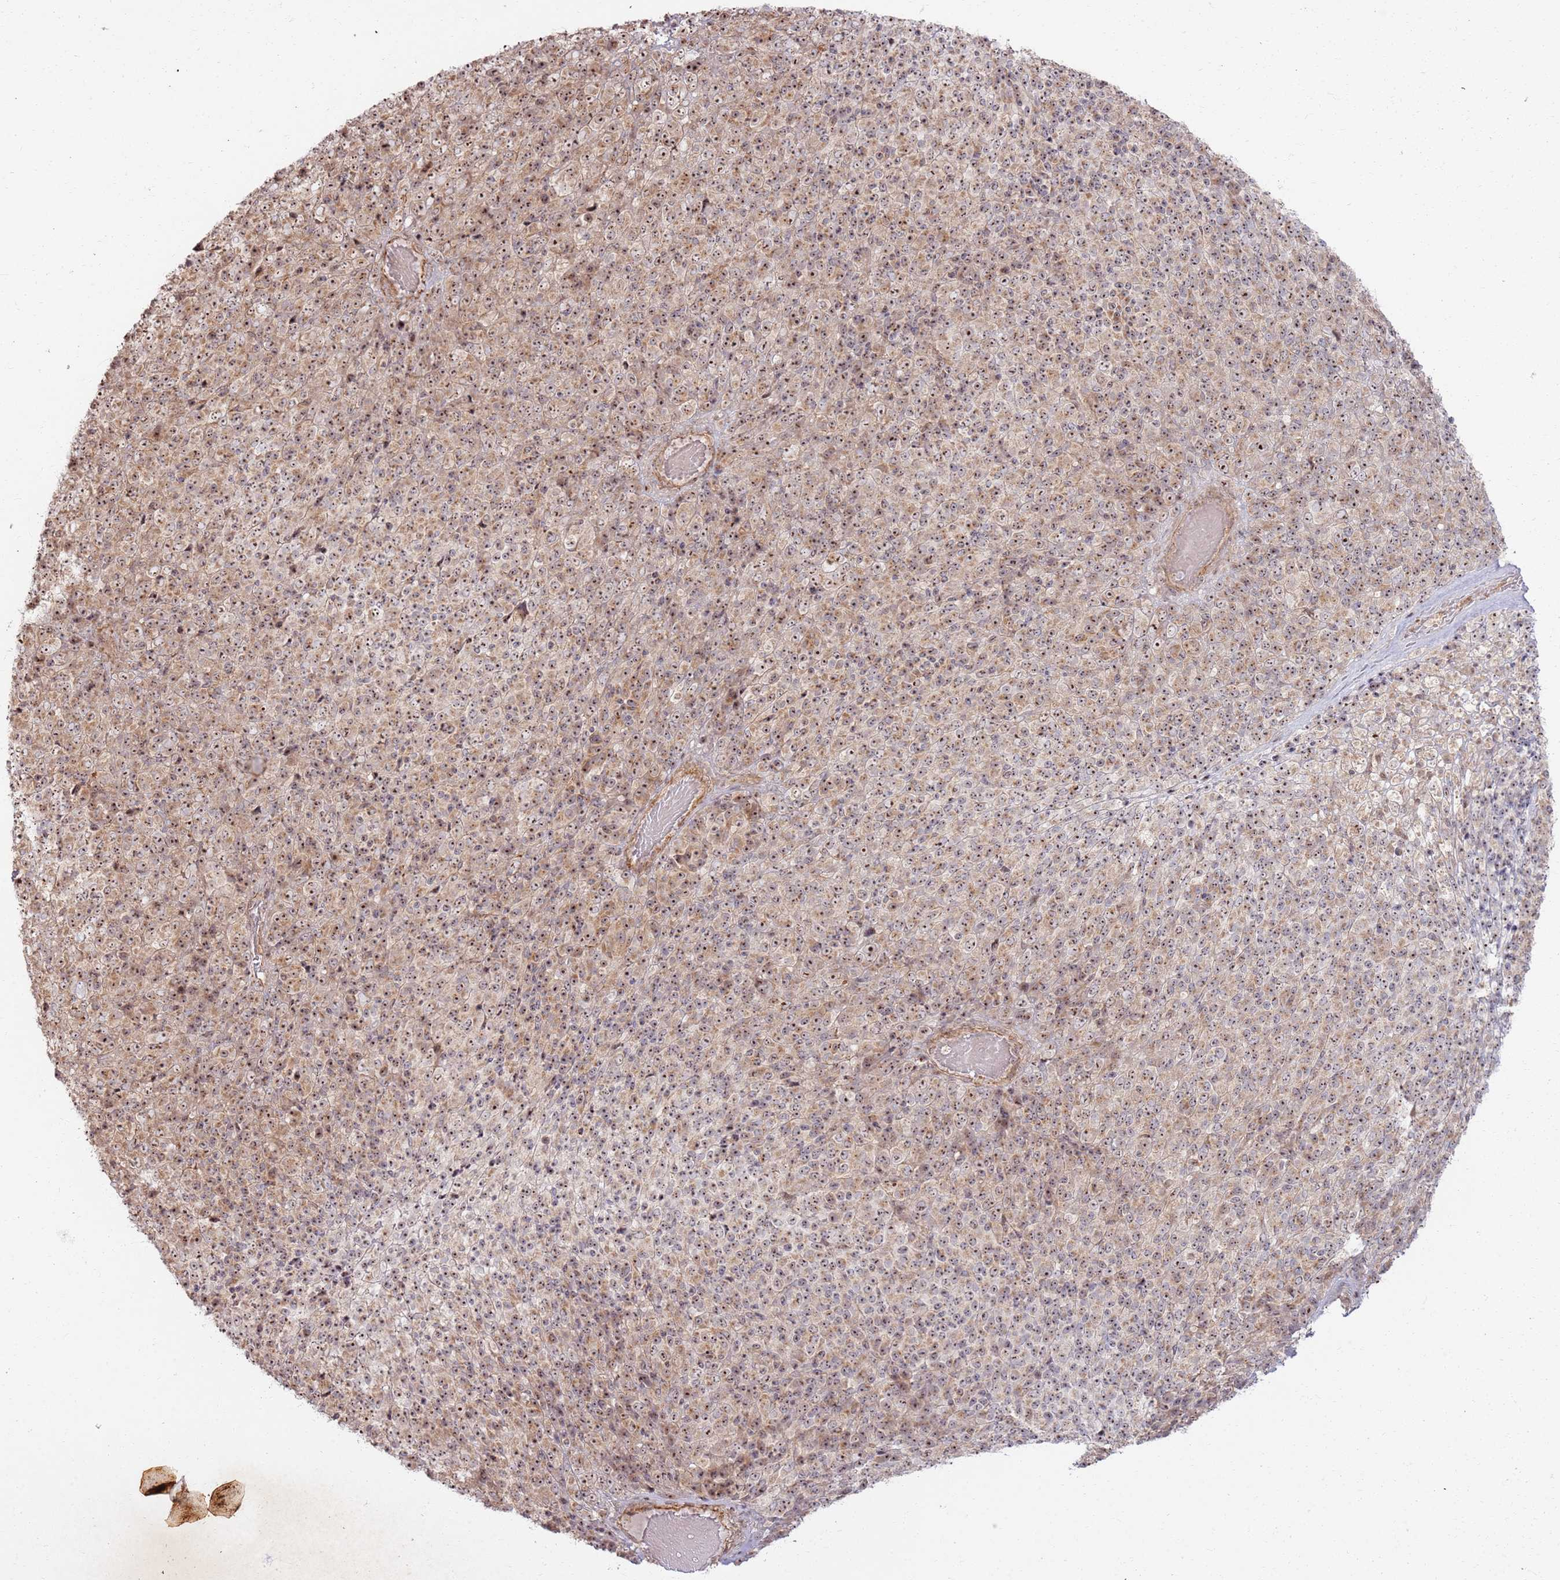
{"staining": {"intensity": "moderate", "quantity": ">75%", "location": "nuclear"}, "tissue": "melanoma", "cell_type": "Tumor cells", "image_type": "cancer", "snomed": [{"axis": "morphology", "description": "Malignant melanoma, Metastatic site"}, {"axis": "topography", "description": "Brain"}], "caption": "IHC of human melanoma reveals medium levels of moderate nuclear staining in about >75% of tumor cells.", "gene": "CNPY1", "patient": {"sex": "female", "age": 56}}